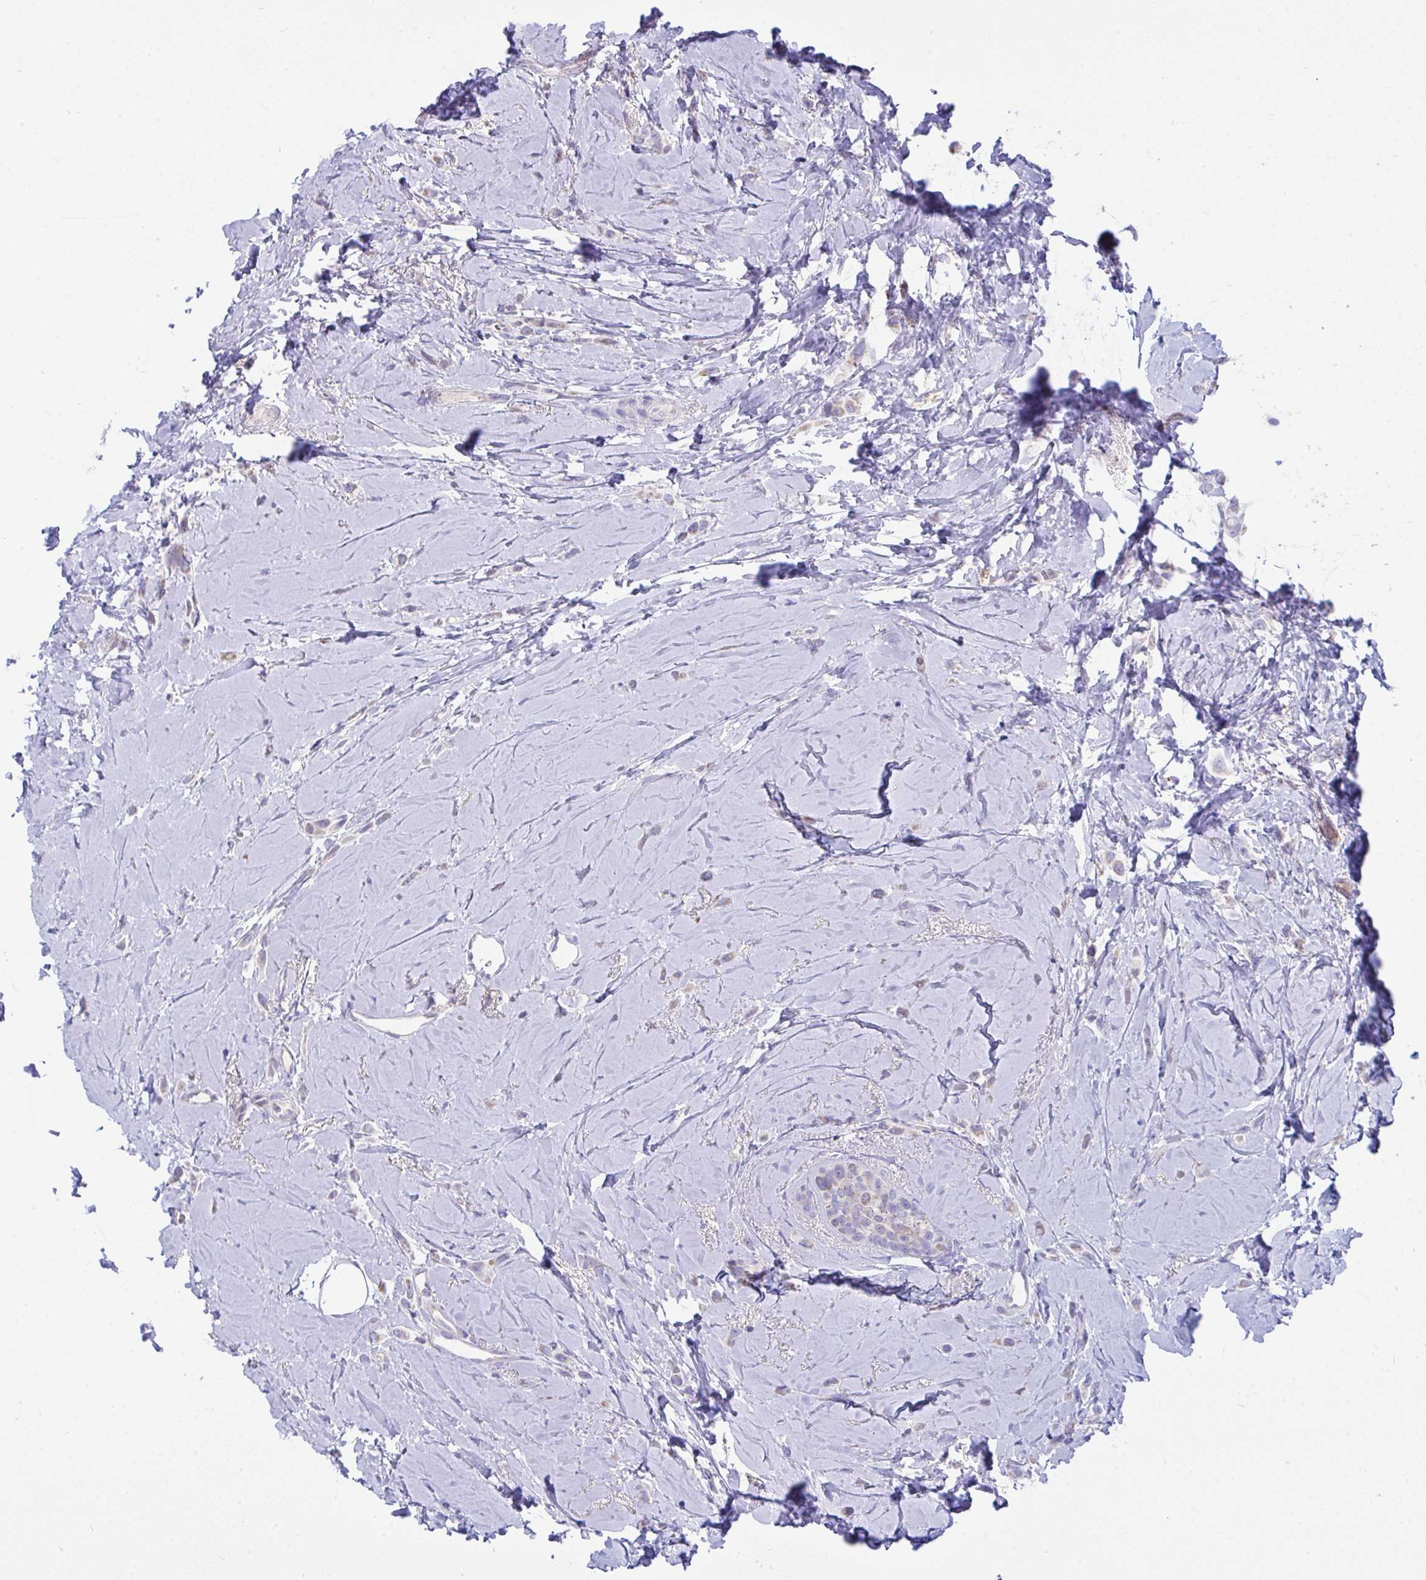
{"staining": {"intensity": "weak", "quantity": "<25%", "location": "cytoplasmic/membranous"}, "tissue": "breast cancer", "cell_type": "Tumor cells", "image_type": "cancer", "snomed": [{"axis": "morphology", "description": "Lobular carcinoma"}, {"axis": "topography", "description": "Breast"}], "caption": "IHC histopathology image of breast lobular carcinoma stained for a protein (brown), which exhibits no positivity in tumor cells.", "gene": "PLA2G12B", "patient": {"sex": "female", "age": 66}}